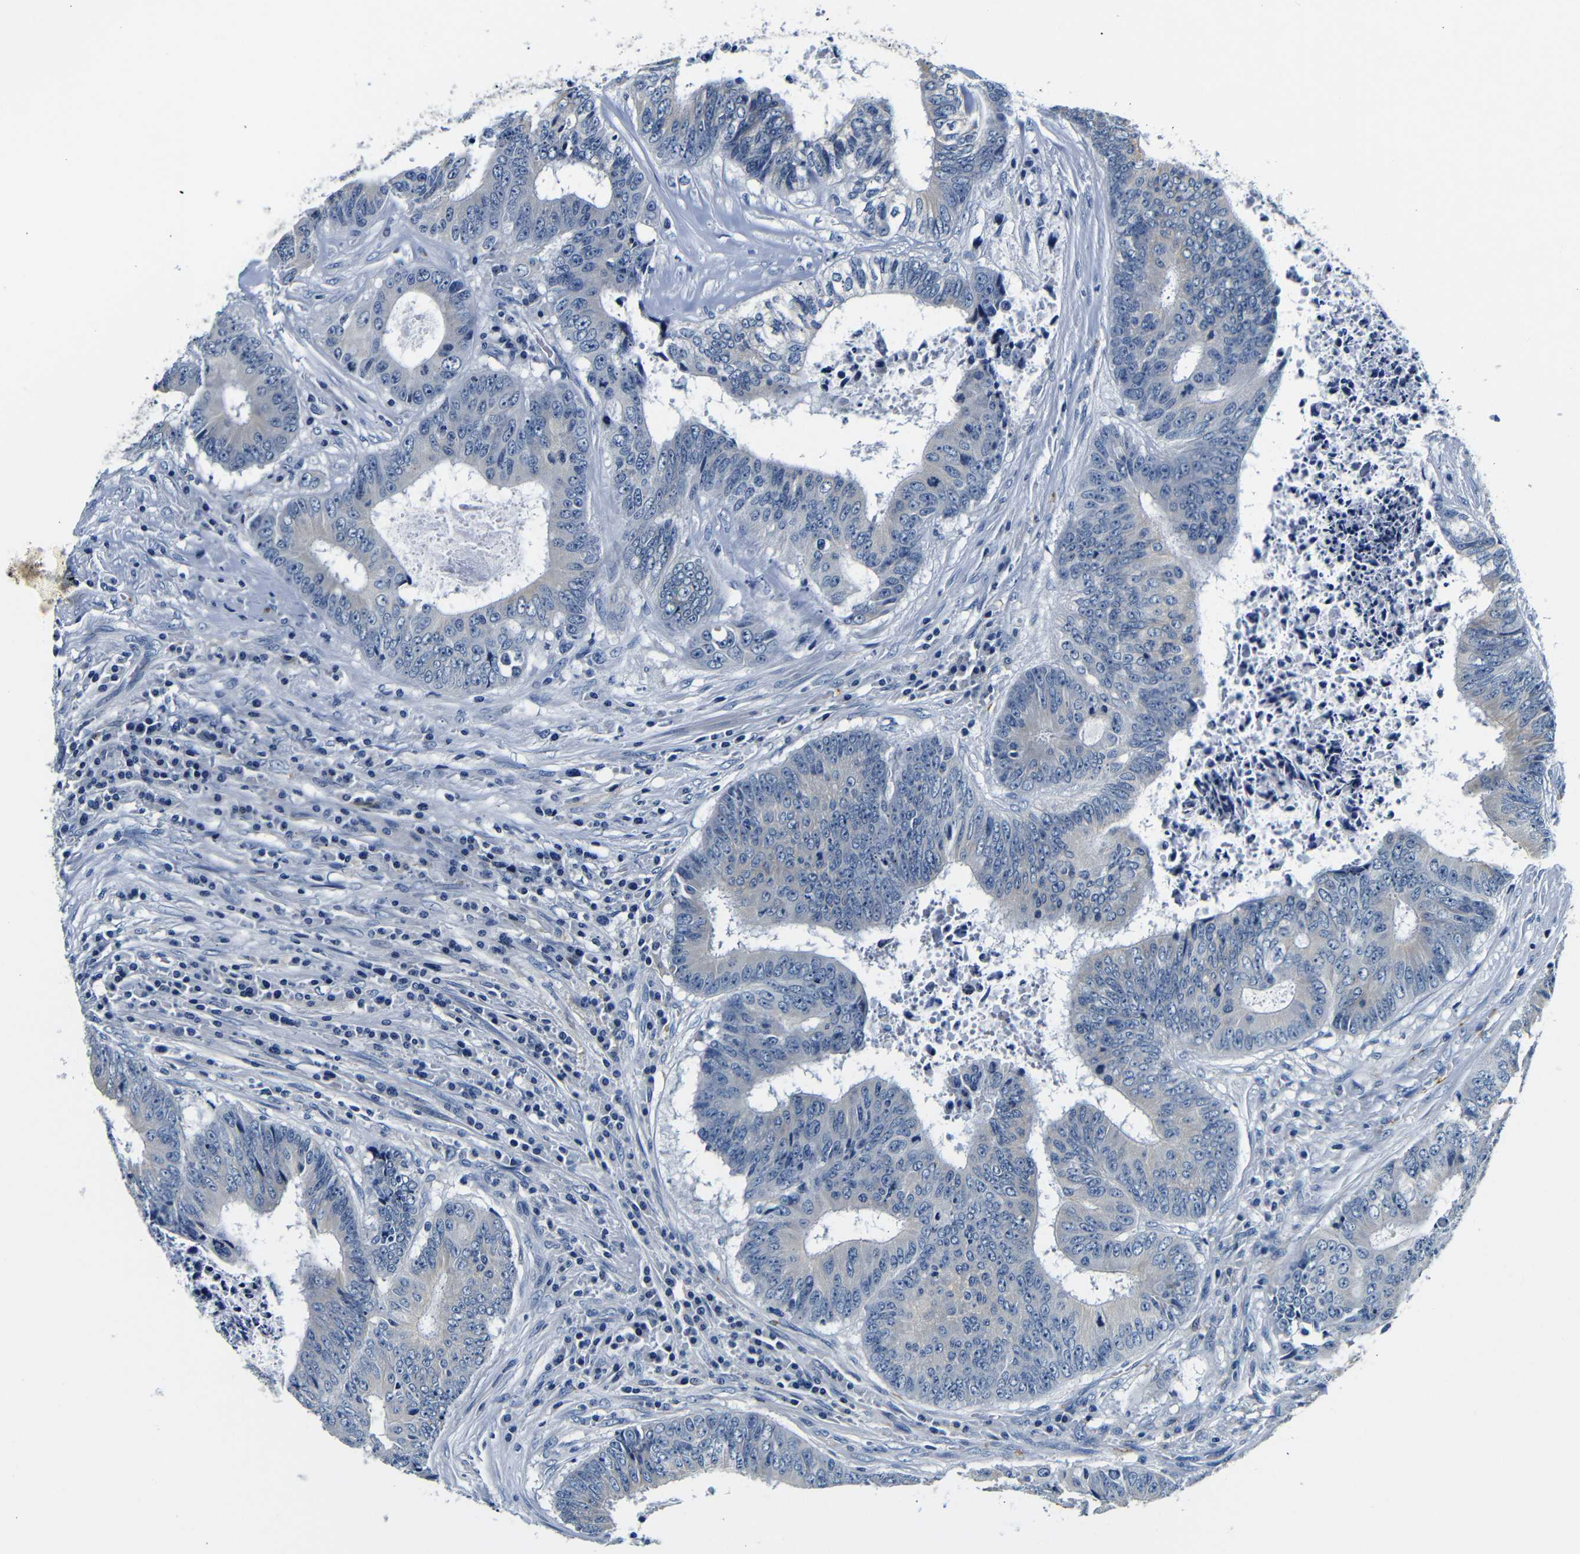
{"staining": {"intensity": "negative", "quantity": "none", "location": "none"}, "tissue": "colorectal cancer", "cell_type": "Tumor cells", "image_type": "cancer", "snomed": [{"axis": "morphology", "description": "Adenocarcinoma, NOS"}, {"axis": "topography", "description": "Rectum"}], "caption": "Colorectal adenocarcinoma was stained to show a protein in brown. There is no significant positivity in tumor cells.", "gene": "GP1BA", "patient": {"sex": "male", "age": 72}}